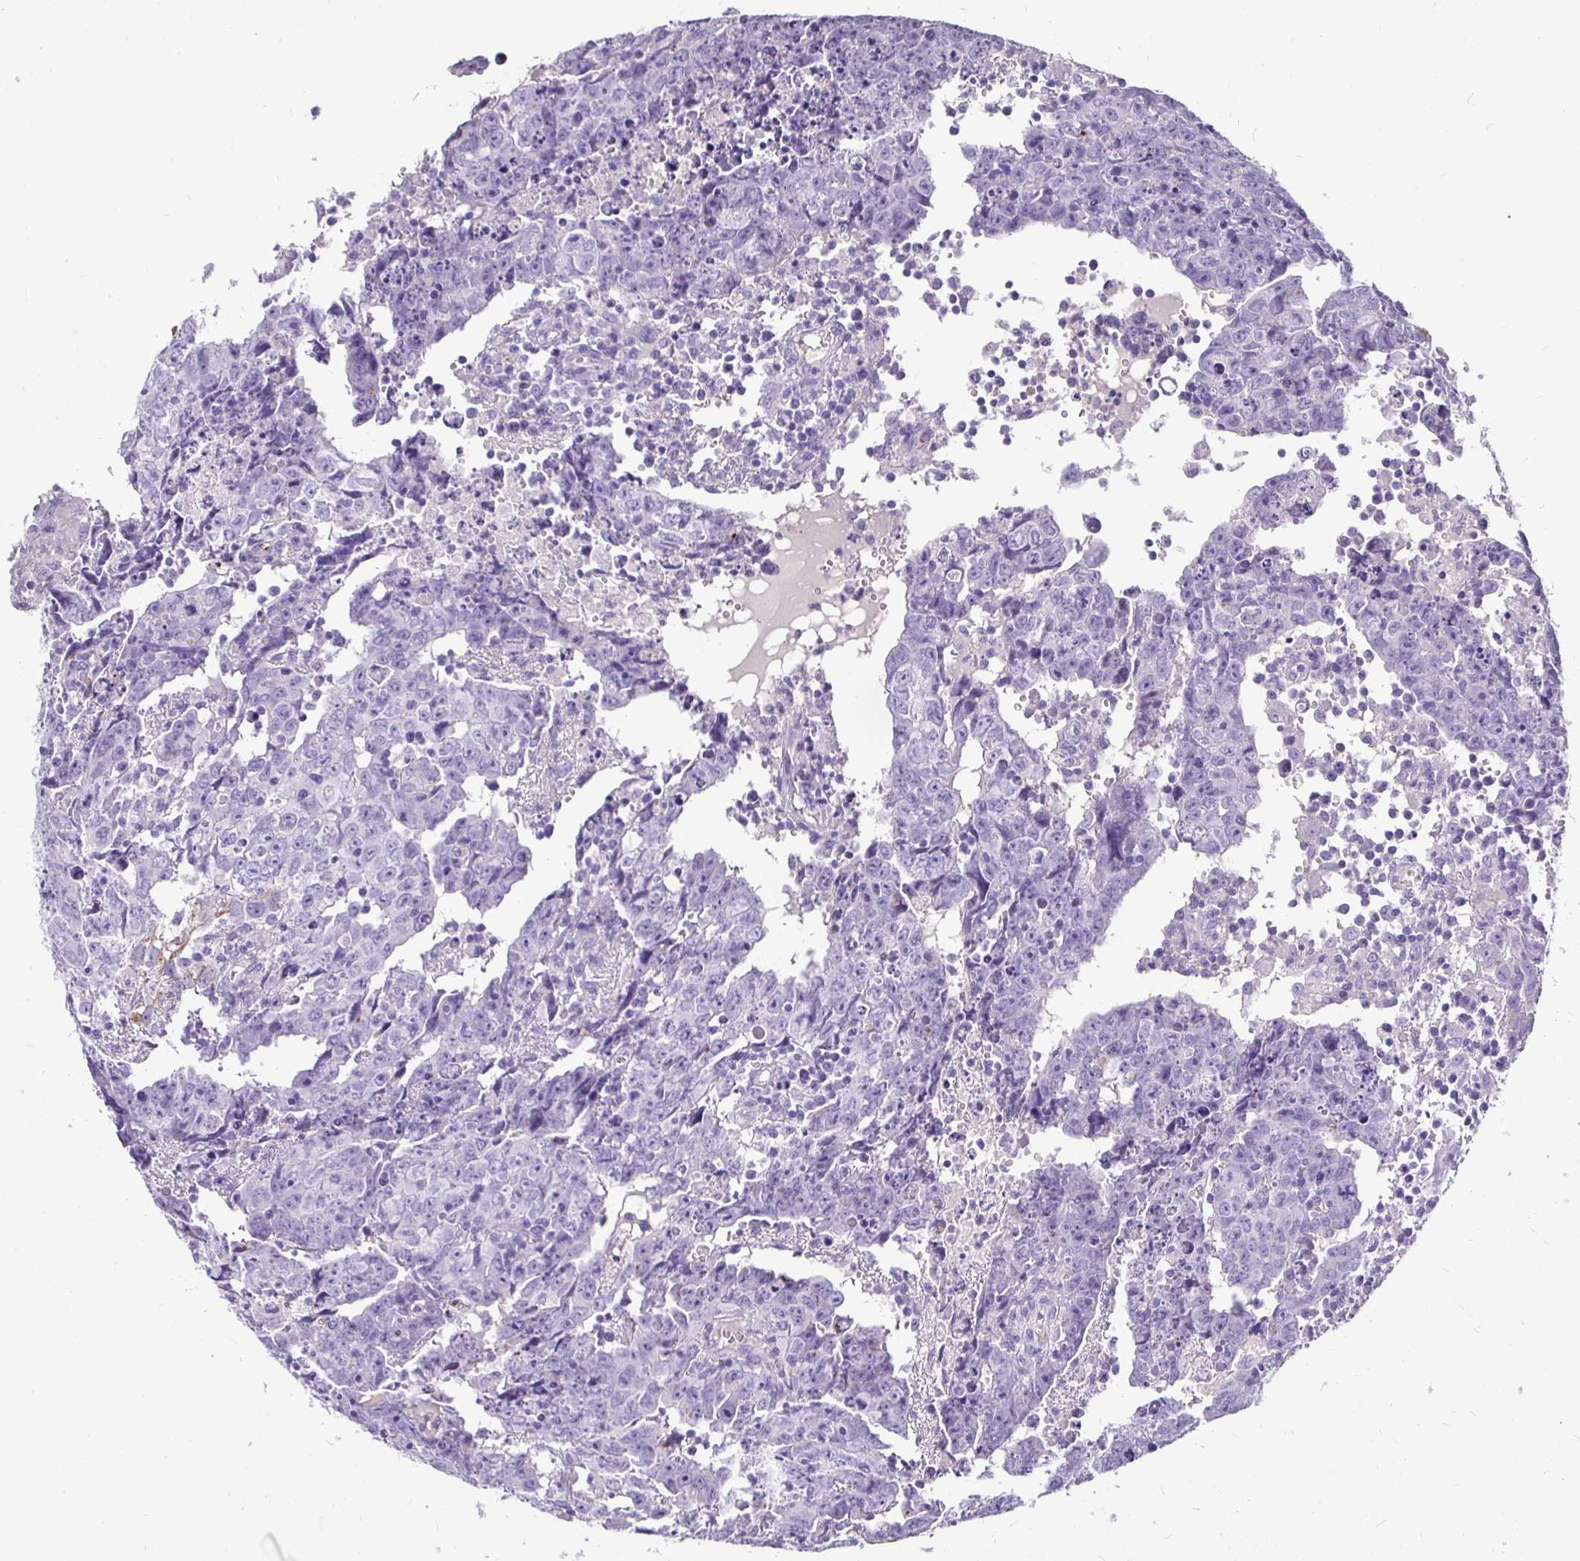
{"staining": {"intensity": "moderate", "quantity": "<25%", "location": "cytoplasmic/membranous"}, "tissue": "testis cancer", "cell_type": "Tumor cells", "image_type": "cancer", "snomed": [{"axis": "morphology", "description": "Carcinoma, Embryonal, NOS"}, {"axis": "topography", "description": "Testis"}], "caption": "Protein staining reveals moderate cytoplasmic/membranous staining in approximately <25% of tumor cells in embryonal carcinoma (testis).", "gene": "TAF1D", "patient": {"sex": "male", "age": 22}}